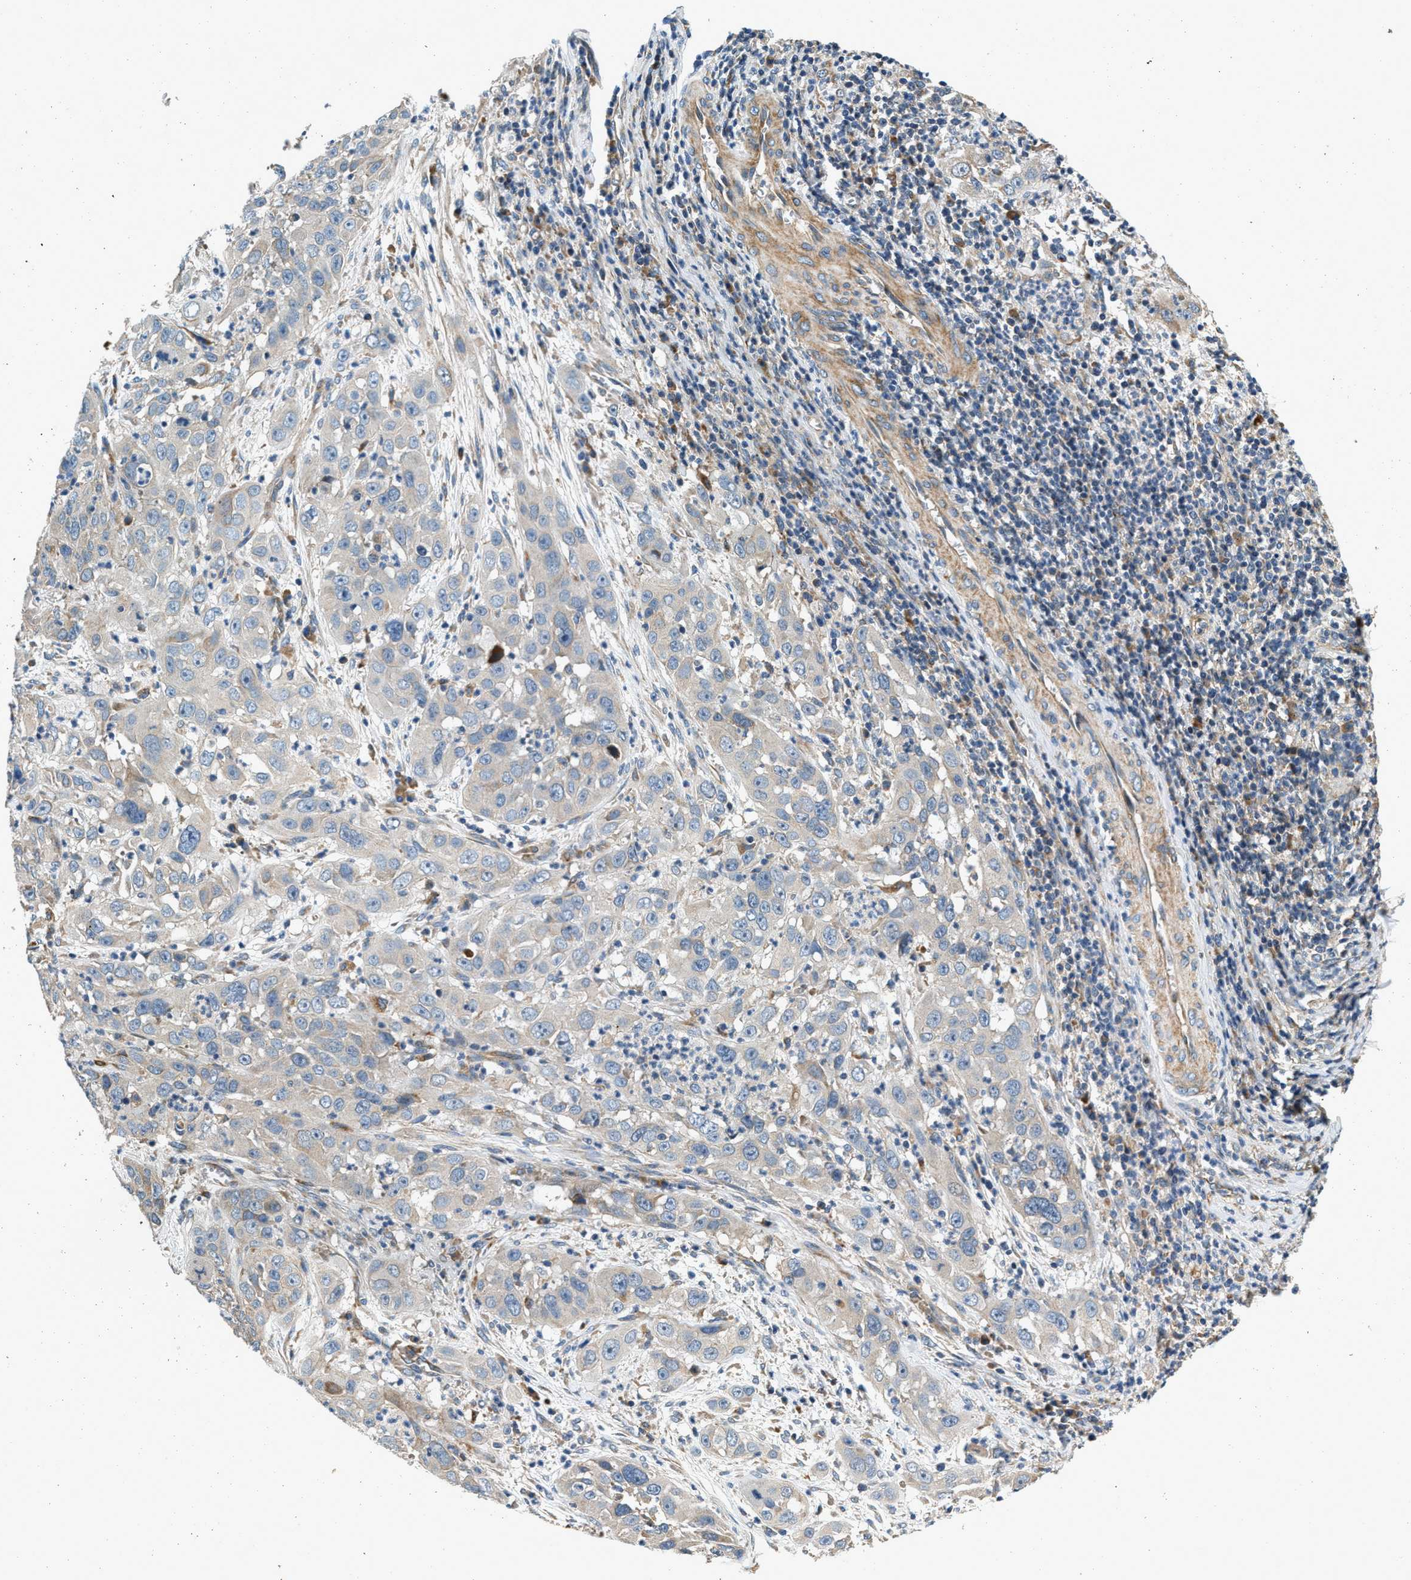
{"staining": {"intensity": "weak", "quantity": "<25%", "location": "cytoplasmic/membranous"}, "tissue": "cervical cancer", "cell_type": "Tumor cells", "image_type": "cancer", "snomed": [{"axis": "morphology", "description": "Squamous cell carcinoma, NOS"}, {"axis": "topography", "description": "Cervix"}], "caption": "A high-resolution photomicrograph shows IHC staining of cervical cancer (squamous cell carcinoma), which demonstrates no significant expression in tumor cells. (DAB (3,3'-diaminobenzidine) immunohistochemistry with hematoxylin counter stain).", "gene": "DUSP10", "patient": {"sex": "female", "age": 32}}